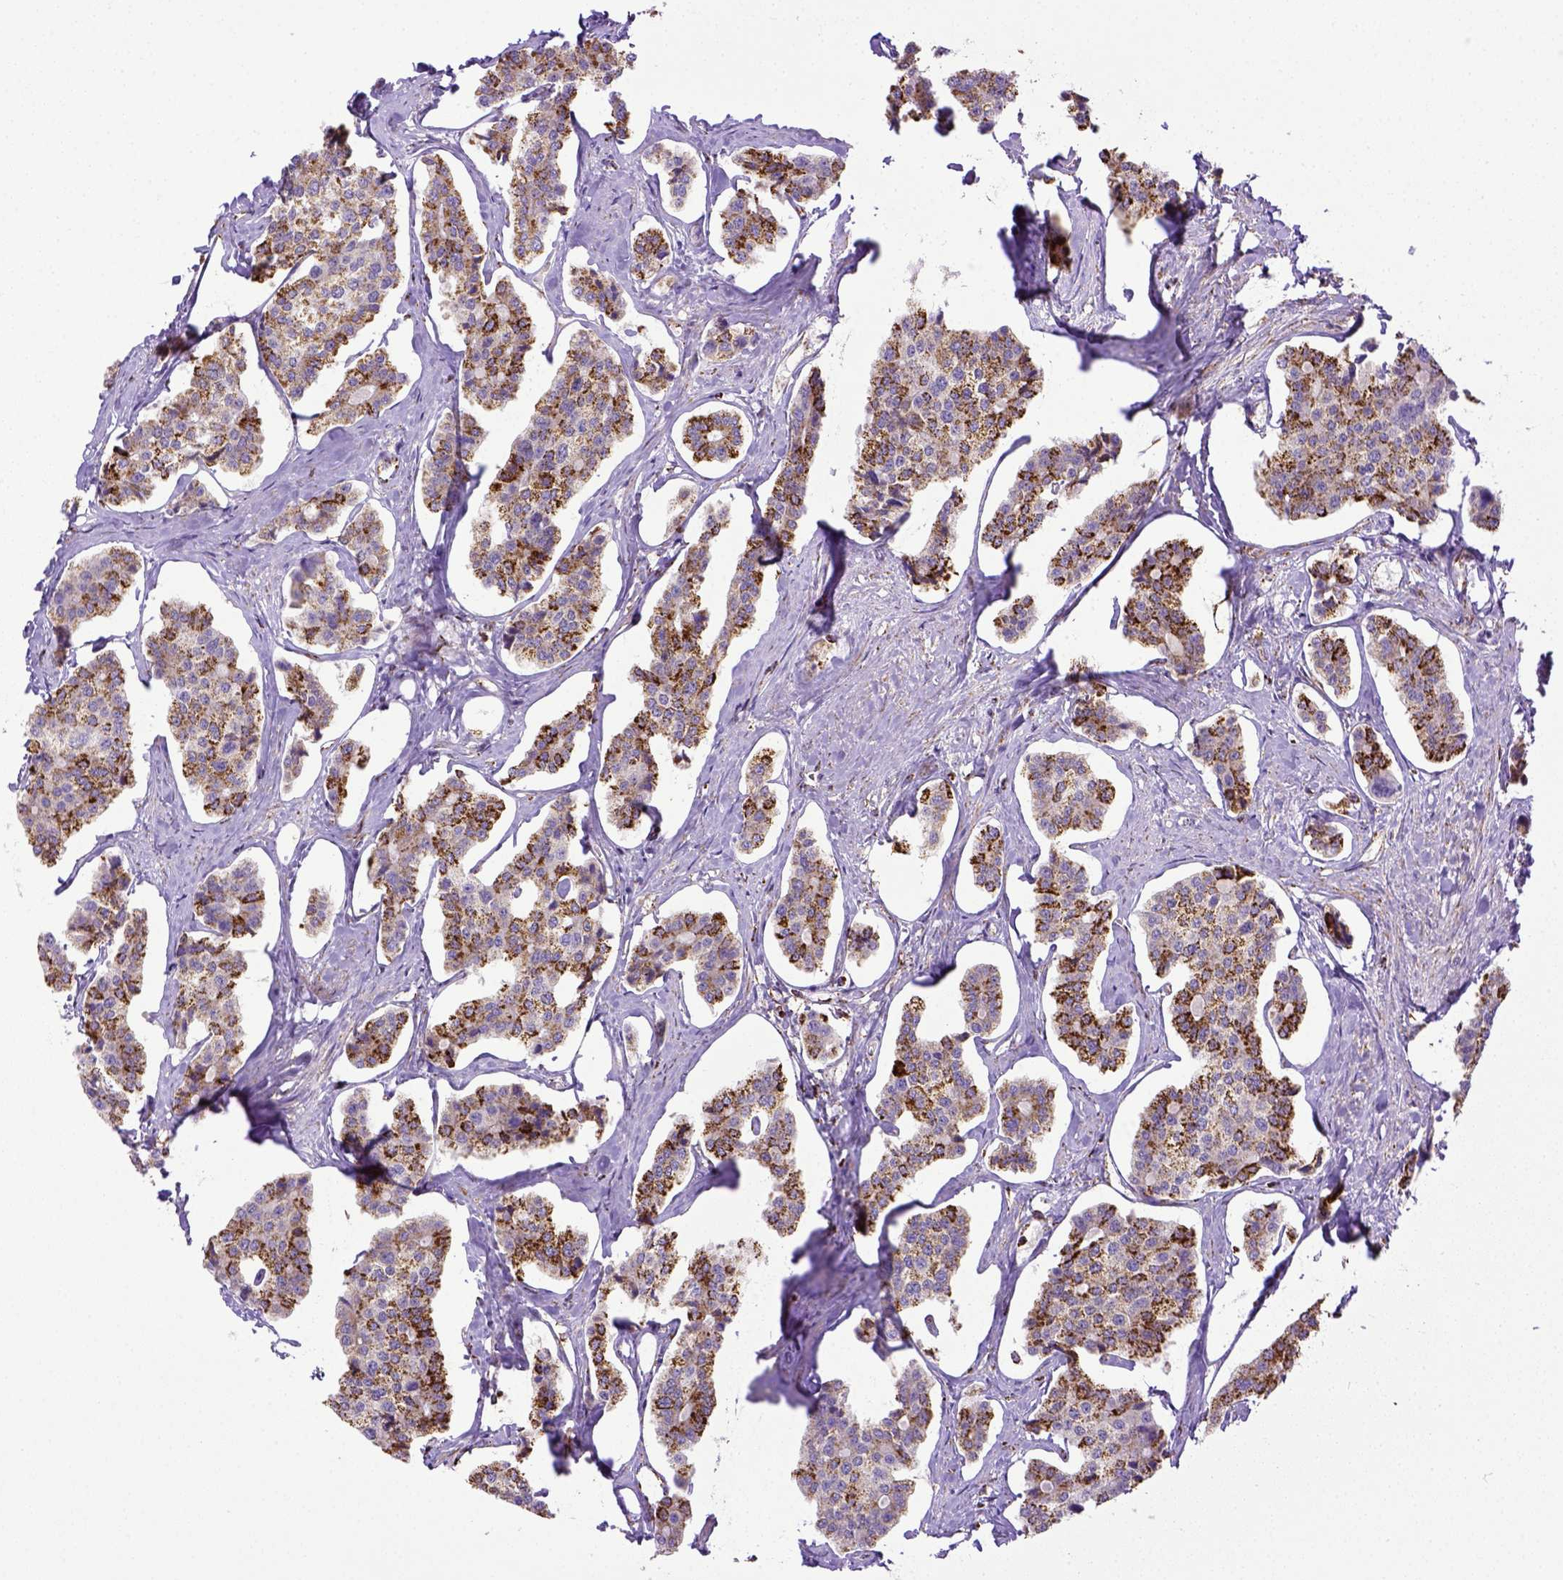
{"staining": {"intensity": "strong", "quantity": "<25%", "location": "cytoplasmic/membranous"}, "tissue": "carcinoid", "cell_type": "Tumor cells", "image_type": "cancer", "snomed": [{"axis": "morphology", "description": "Carcinoid, malignant, NOS"}, {"axis": "topography", "description": "Small intestine"}], "caption": "Immunohistochemical staining of carcinoid shows medium levels of strong cytoplasmic/membranous protein positivity in approximately <25% of tumor cells.", "gene": "MT-CO1", "patient": {"sex": "female", "age": 65}}